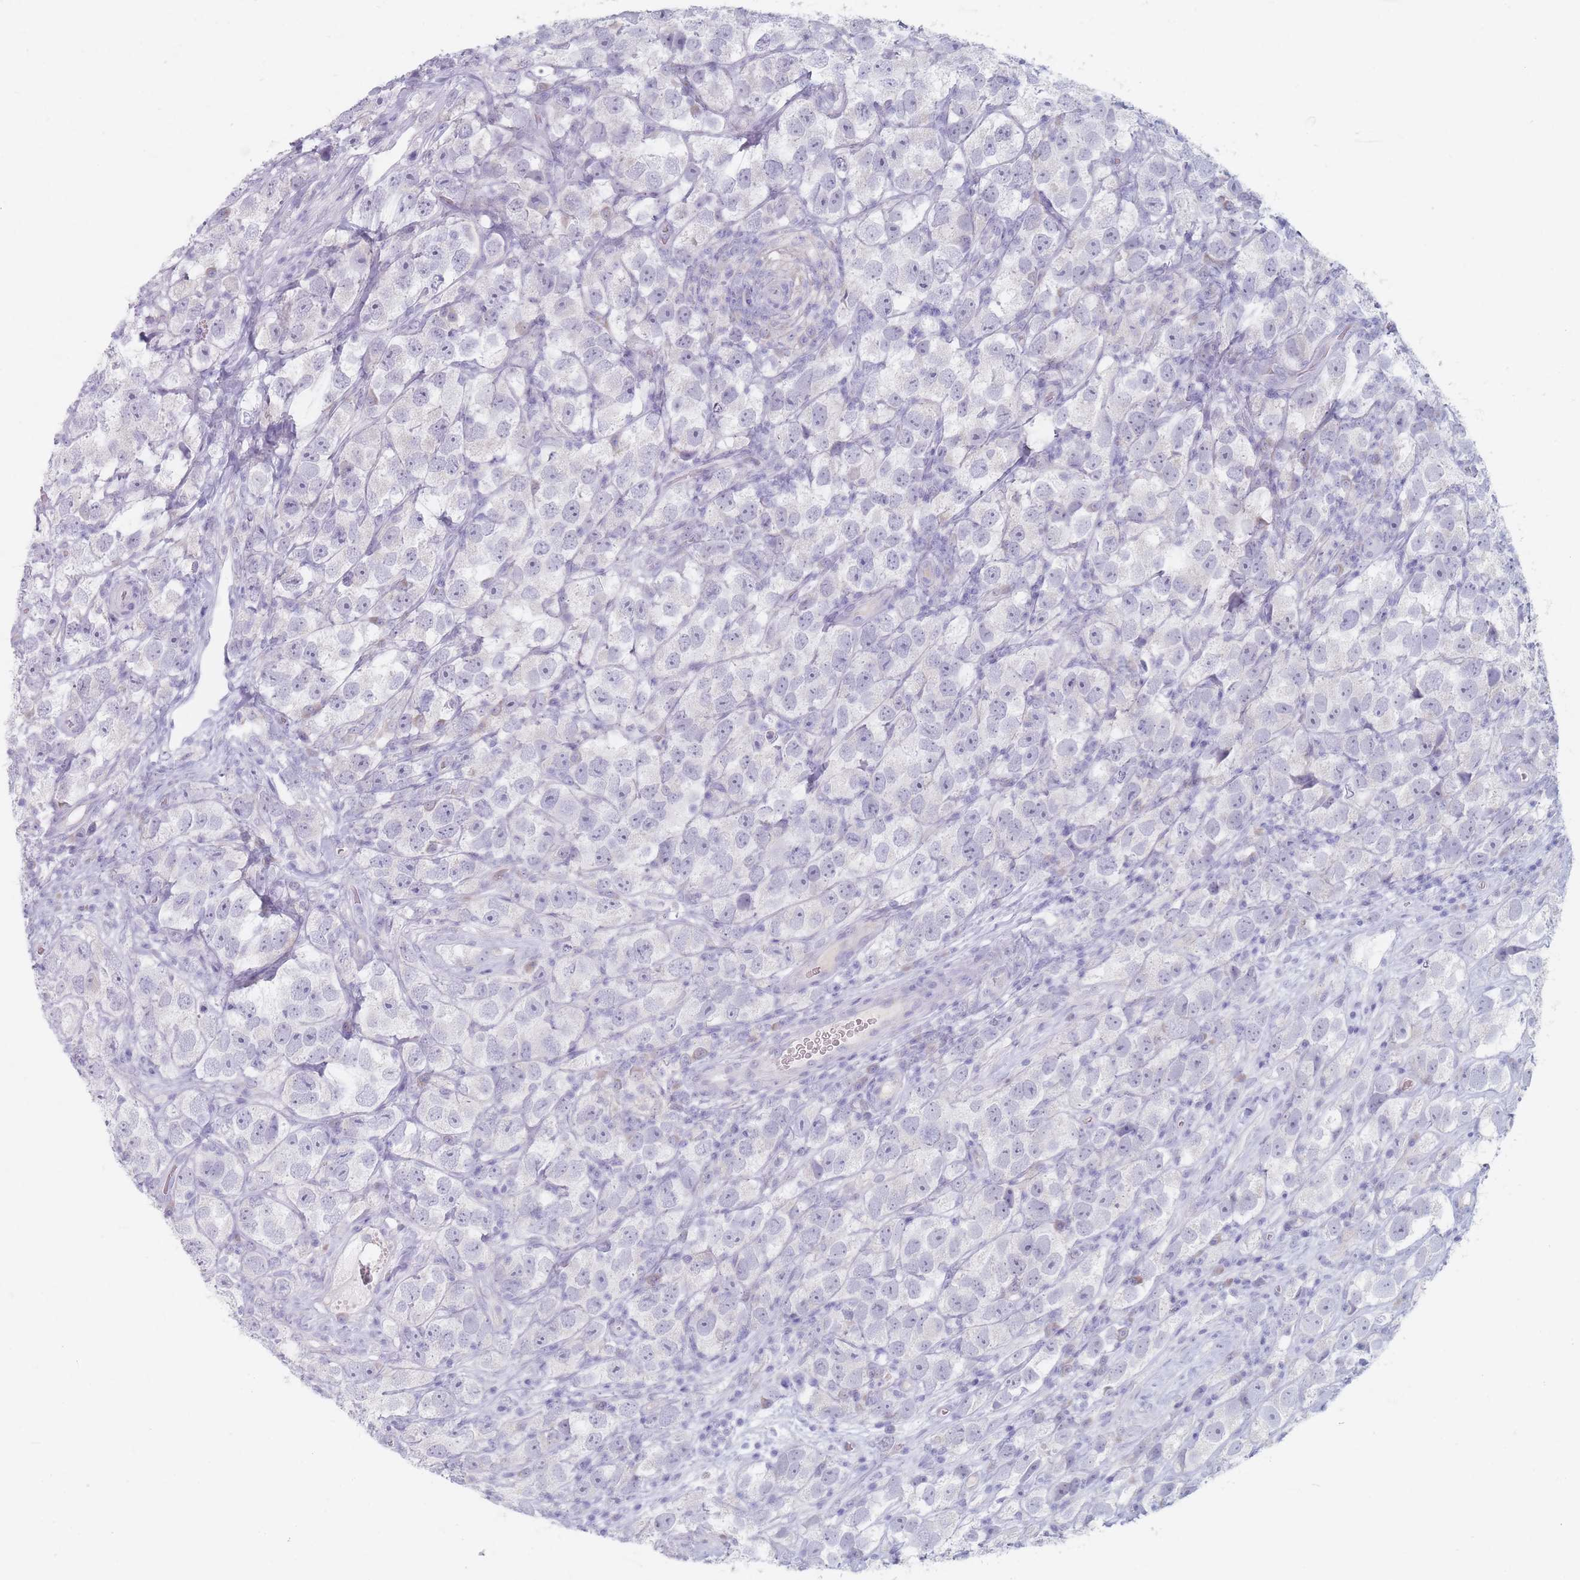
{"staining": {"intensity": "negative", "quantity": "none", "location": "none"}, "tissue": "testis cancer", "cell_type": "Tumor cells", "image_type": "cancer", "snomed": [{"axis": "morphology", "description": "Seminoma, NOS"}, {"axis": "topography", "description": "Testis"}], "caption": "The micrograph exhibits no significant positivity in tumor cells of testis cancer (seminoma).", "gene": "PIGM", "patient": {"sex": "male", "age": 26}}